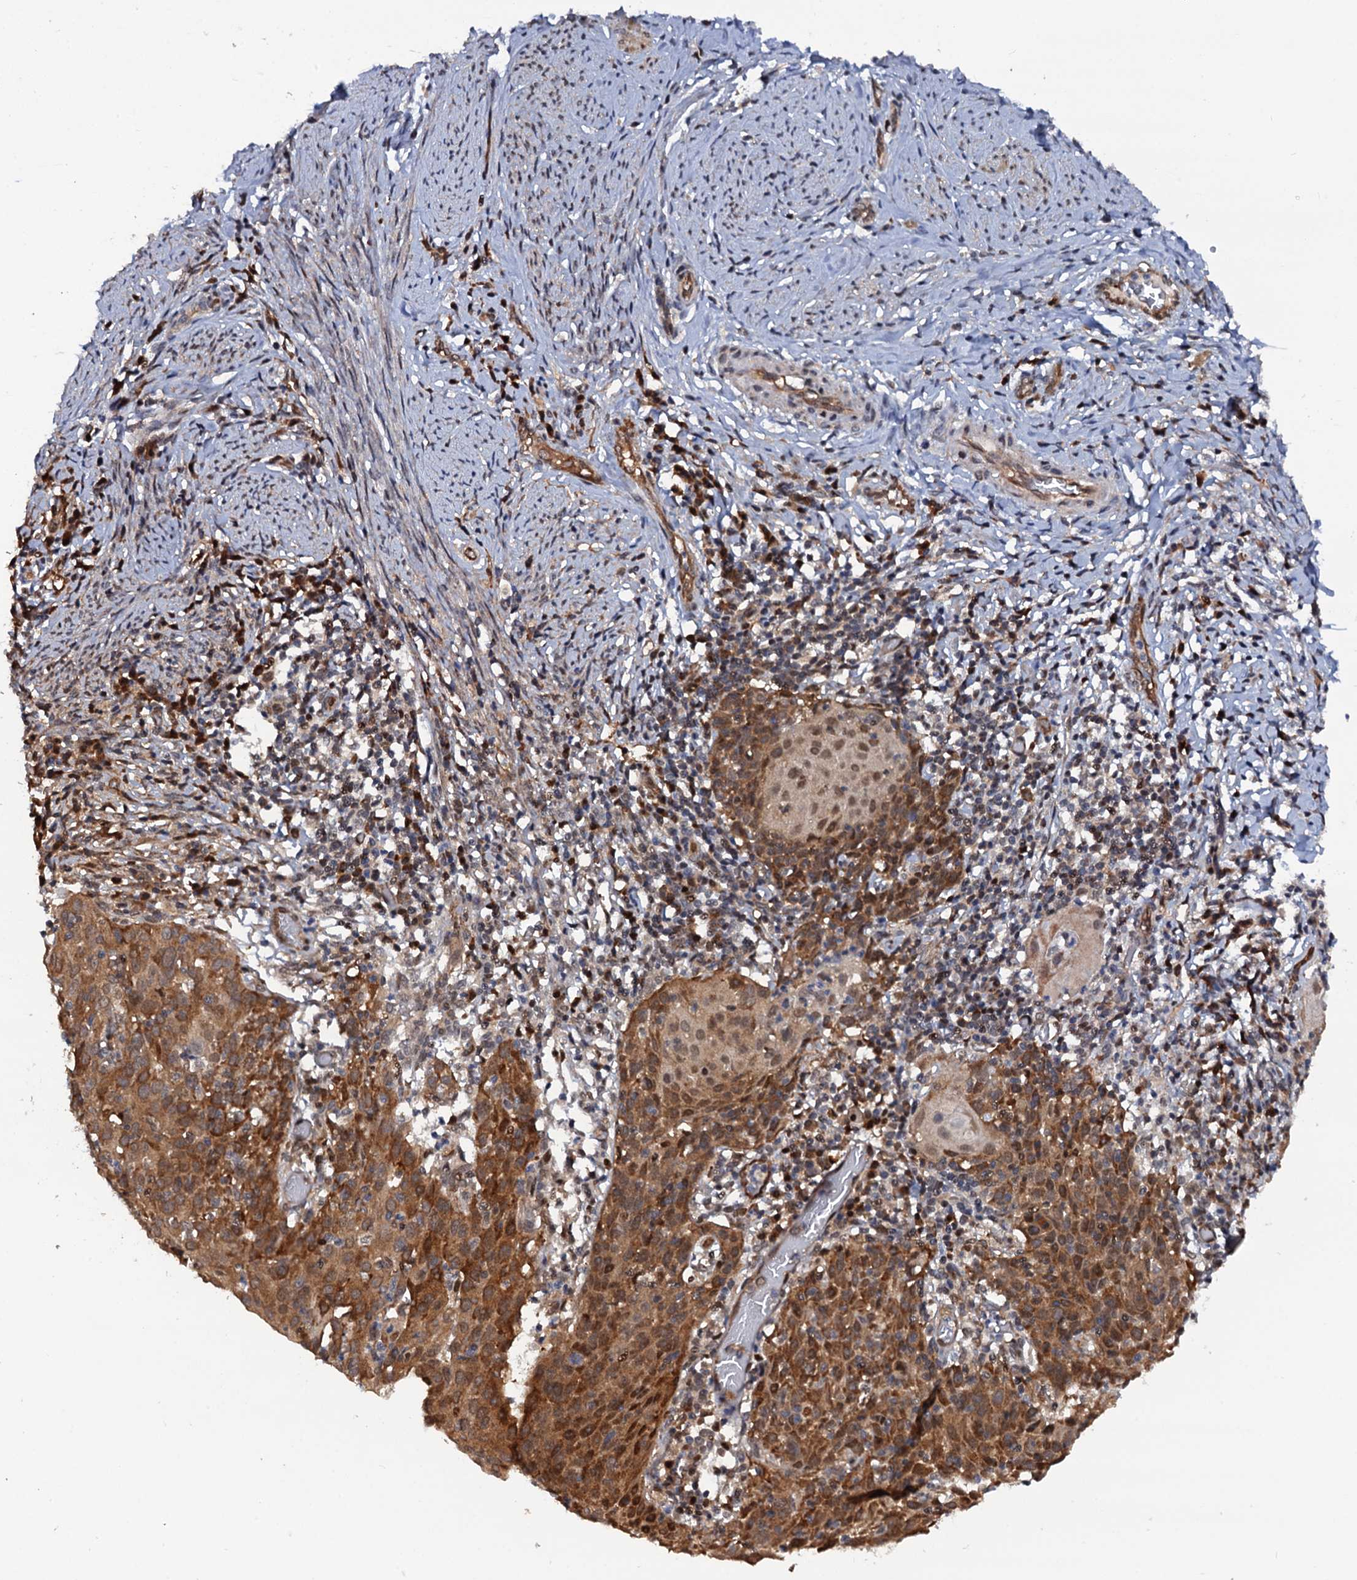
{"staining": {"intensity": "strong", "quantity": ">75%", "location": "cytoplasmic/membranous,nuclear"}, "tissue": "cervical cancer", "cell_type": "Tumor cells", "image_type": "cancer", "snomed": [{"axis": "morphology", "description": "Squamous cell carcinoma, NOS"}, {"axis": "topography", "description": "Cervix"}], "caption": "About >75% of tumor cells in cervical cancer display strong cytoplasmic/membranous and nuclear protein expression as visualized by brown immunohistochemical staining.", "gene": "CDC23", "patient": {"sex": "female", "age": 50}}